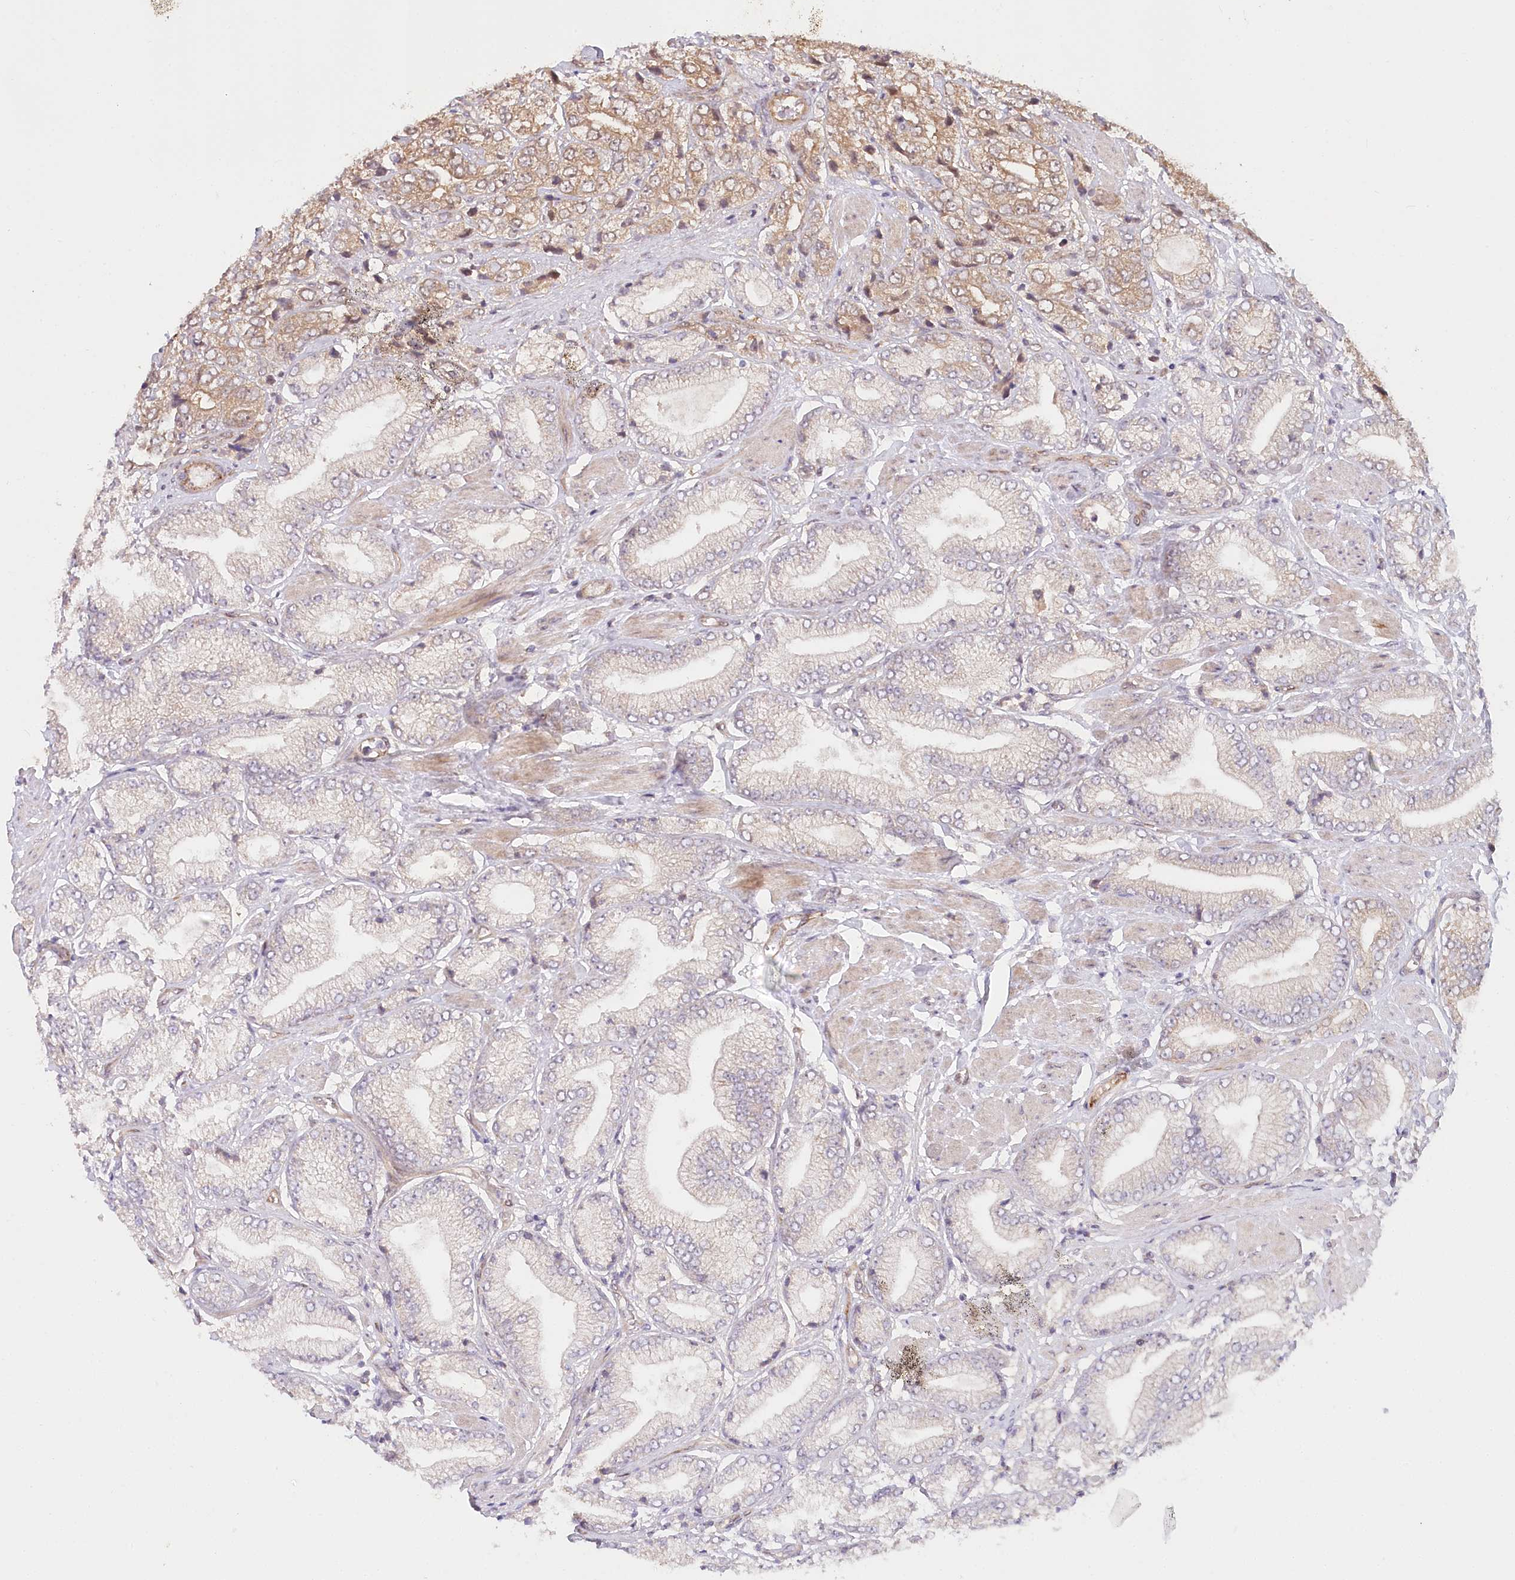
{"staining": {"intensity": "moderate", "quantity": ">75%", "location": "cytoplasmic/membranous"}, "tissue": "prostate cancer", "cell_type": "Tumor cells", "image_type": "cancer", "snomed": [{"axis": "morphology", "description": "Adenocarcinoma, High grade"}, {"axis": "topography", "description": "Prostate"}], "caption": "Immunohistochemistry photomicrograph of neoplastic tissue: human prostate cancer (adenocarcinoma (high-grade)) stained using immunohistochemistry displays medium levels of moderate protein expression localized specifically in the cytoplasmic/membranous of tumor cells, appearing as a cytoplasmic/membranous brown color.", "gene": "CEP70", "patient": {"sex": "male", "age": 50}}